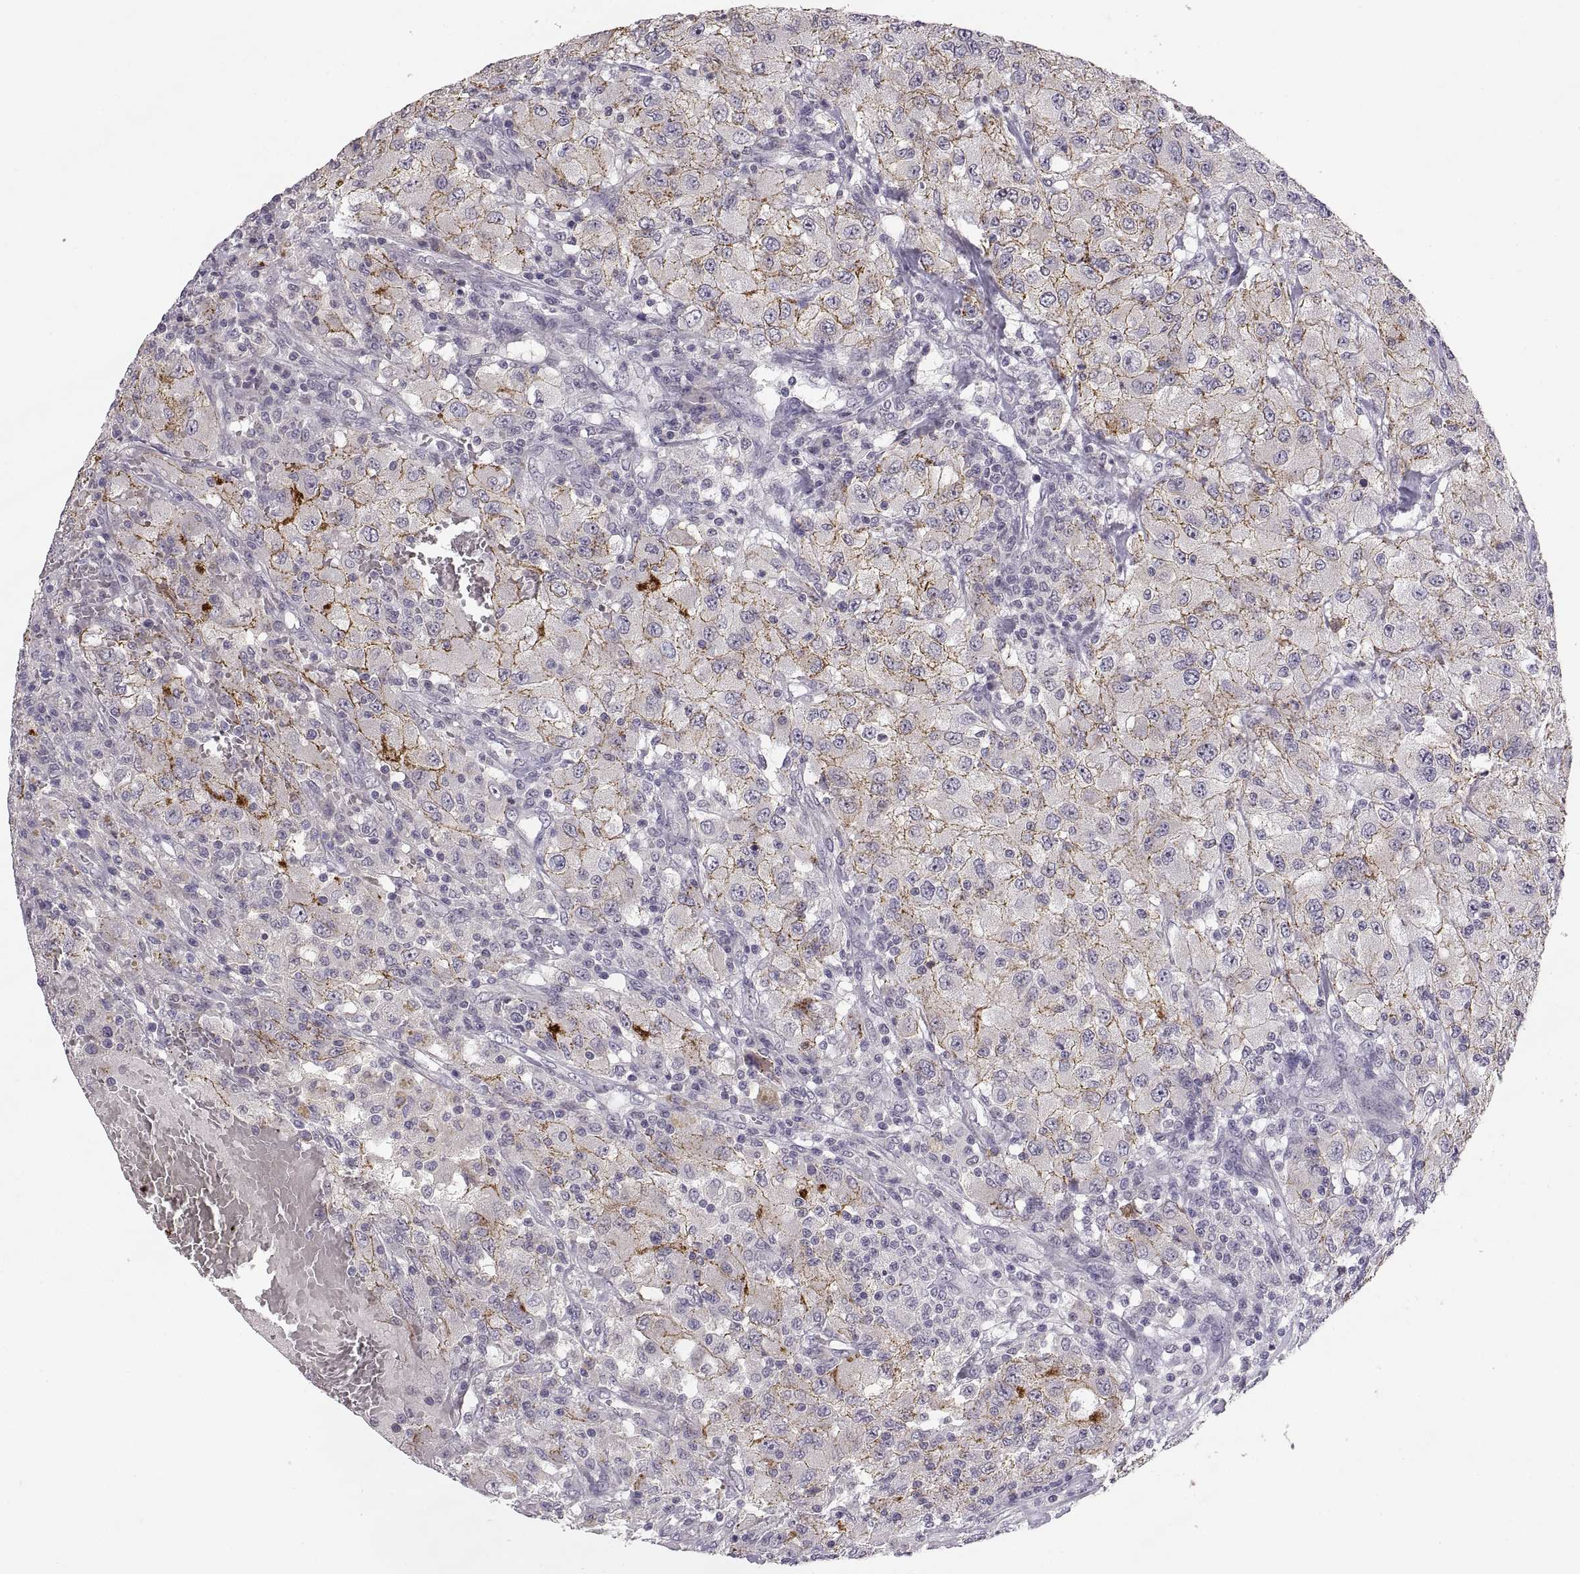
{"staining": {"intensity": "moderate", "quantity": ">75%", "location": "cytoplasmic/membranous"}, "tissue": "renal cancer", "cell_type": "Tumor cells", "image_type": "cancer", "snomed": [{"axis": "morphology", "description": "Adenocarcinoma, NOS"}, {"axis": "topography", "description": "Kidney"}], "caption": "Protein expression by immunohistochemistry reveals moderate cytoplasmic/membranous staining in approximately >75% of tumor cells in renal cancer.", "gene": "CDH2", "patient": {"sex": "female", "age": 67}}